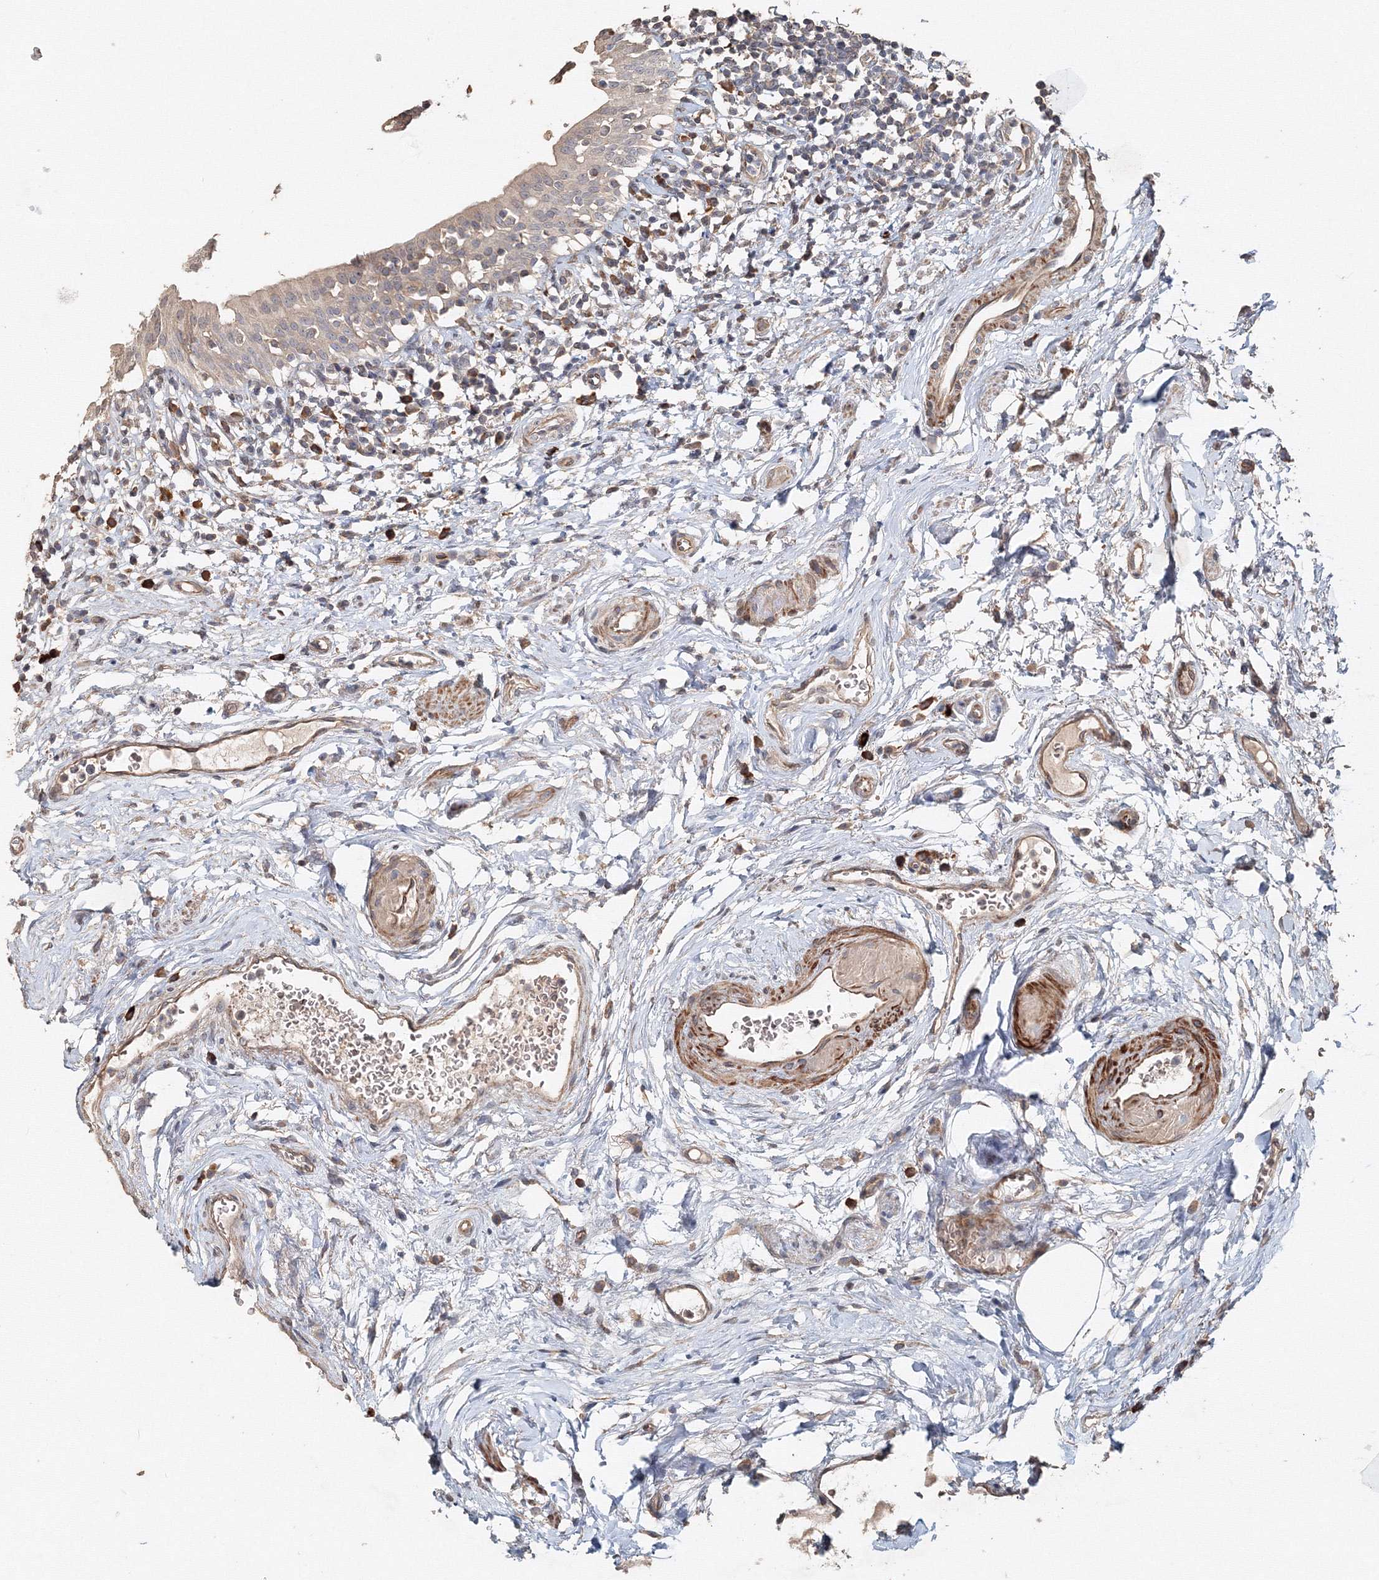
{"staining": {"intensity": "negative", "quantity": "none", "location": "none"}, "tissue": "urinary bladder", "cell_type": "Urothelial cells", "image_type": "normal", "snomed": [{"axis": "morphology", "description": "Normal tissue, NOS"}, {"axis": "topography", "description": "Urinary bladder"}], "caption": "IHC histopathology image of normal urinary bladder: human urinary bladder stained with DAB (3,3'-diaminobenzidine) demonstrates no significant protein staining in urothelial cells. (Stains: DAB (3,3'-diaminobenzidine) immunohistochemistry (IHC) with hematoxylin counter stain, Microscopy: brightfield microscopy at high magnification).", "gene": "NALF2", "patient": {"sex": "male", "age": 83}}